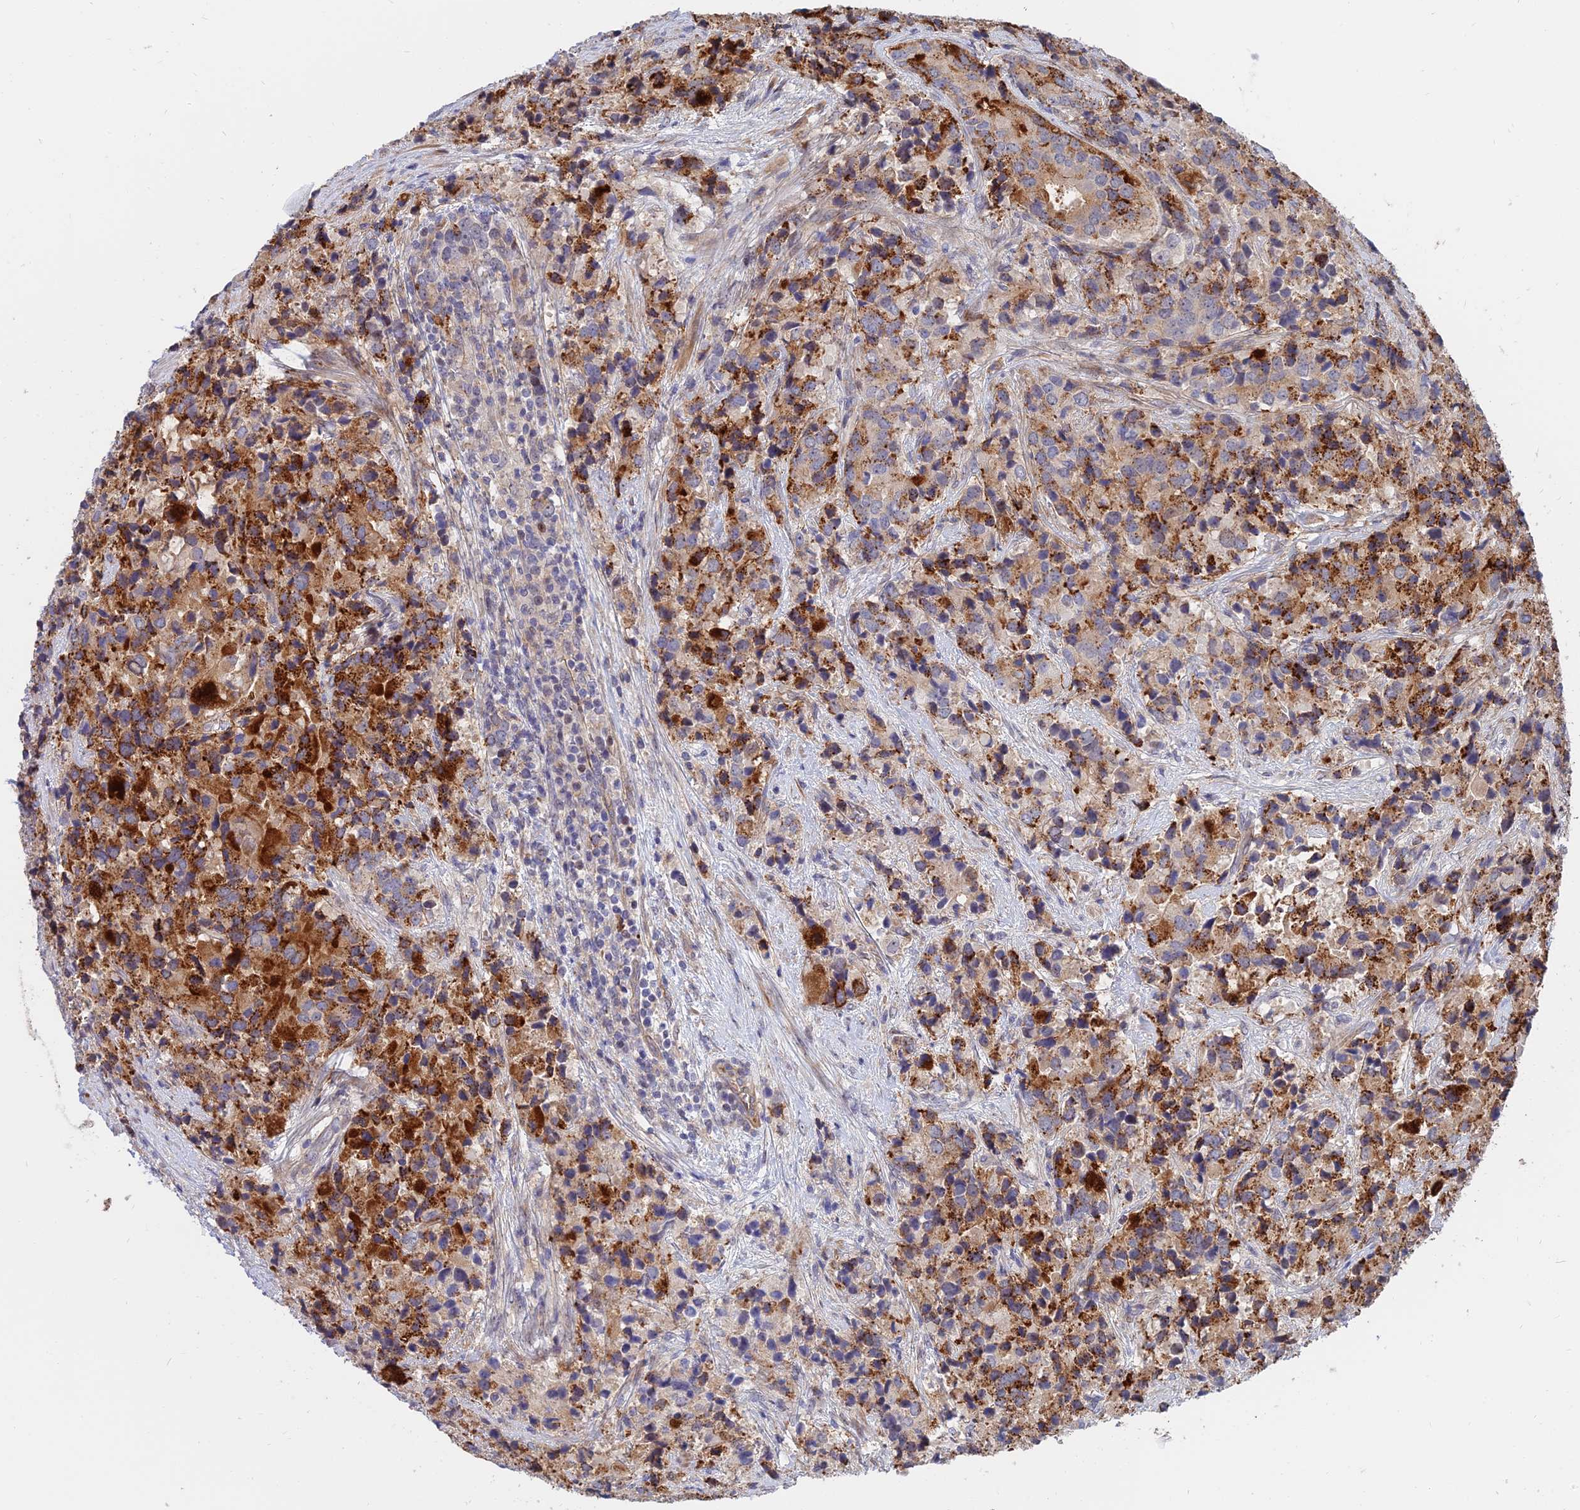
{"staining": {"intensity": "moderate", "quantity": "25%-75%", "location": "cytoplasmic/membranous"}, "tissue": "prostate cancer", "cell_type": "Tumor cells", "image_type": "cancer", "snomed": [{"axis": "morphology", "description": "Adenocarcinoma, High grade"}, {"axis": "topography", "description": "Prostate"}], "caption": "Brown immunohistochemical staining in adenocarcinoma (high-grade) (prostate) shows moderate cytoplasmic/membranous positivity in about 25%-75% of tumor cells.", "gene": "TRIM43B", "patient": {"sex": "male", "age": 62}}